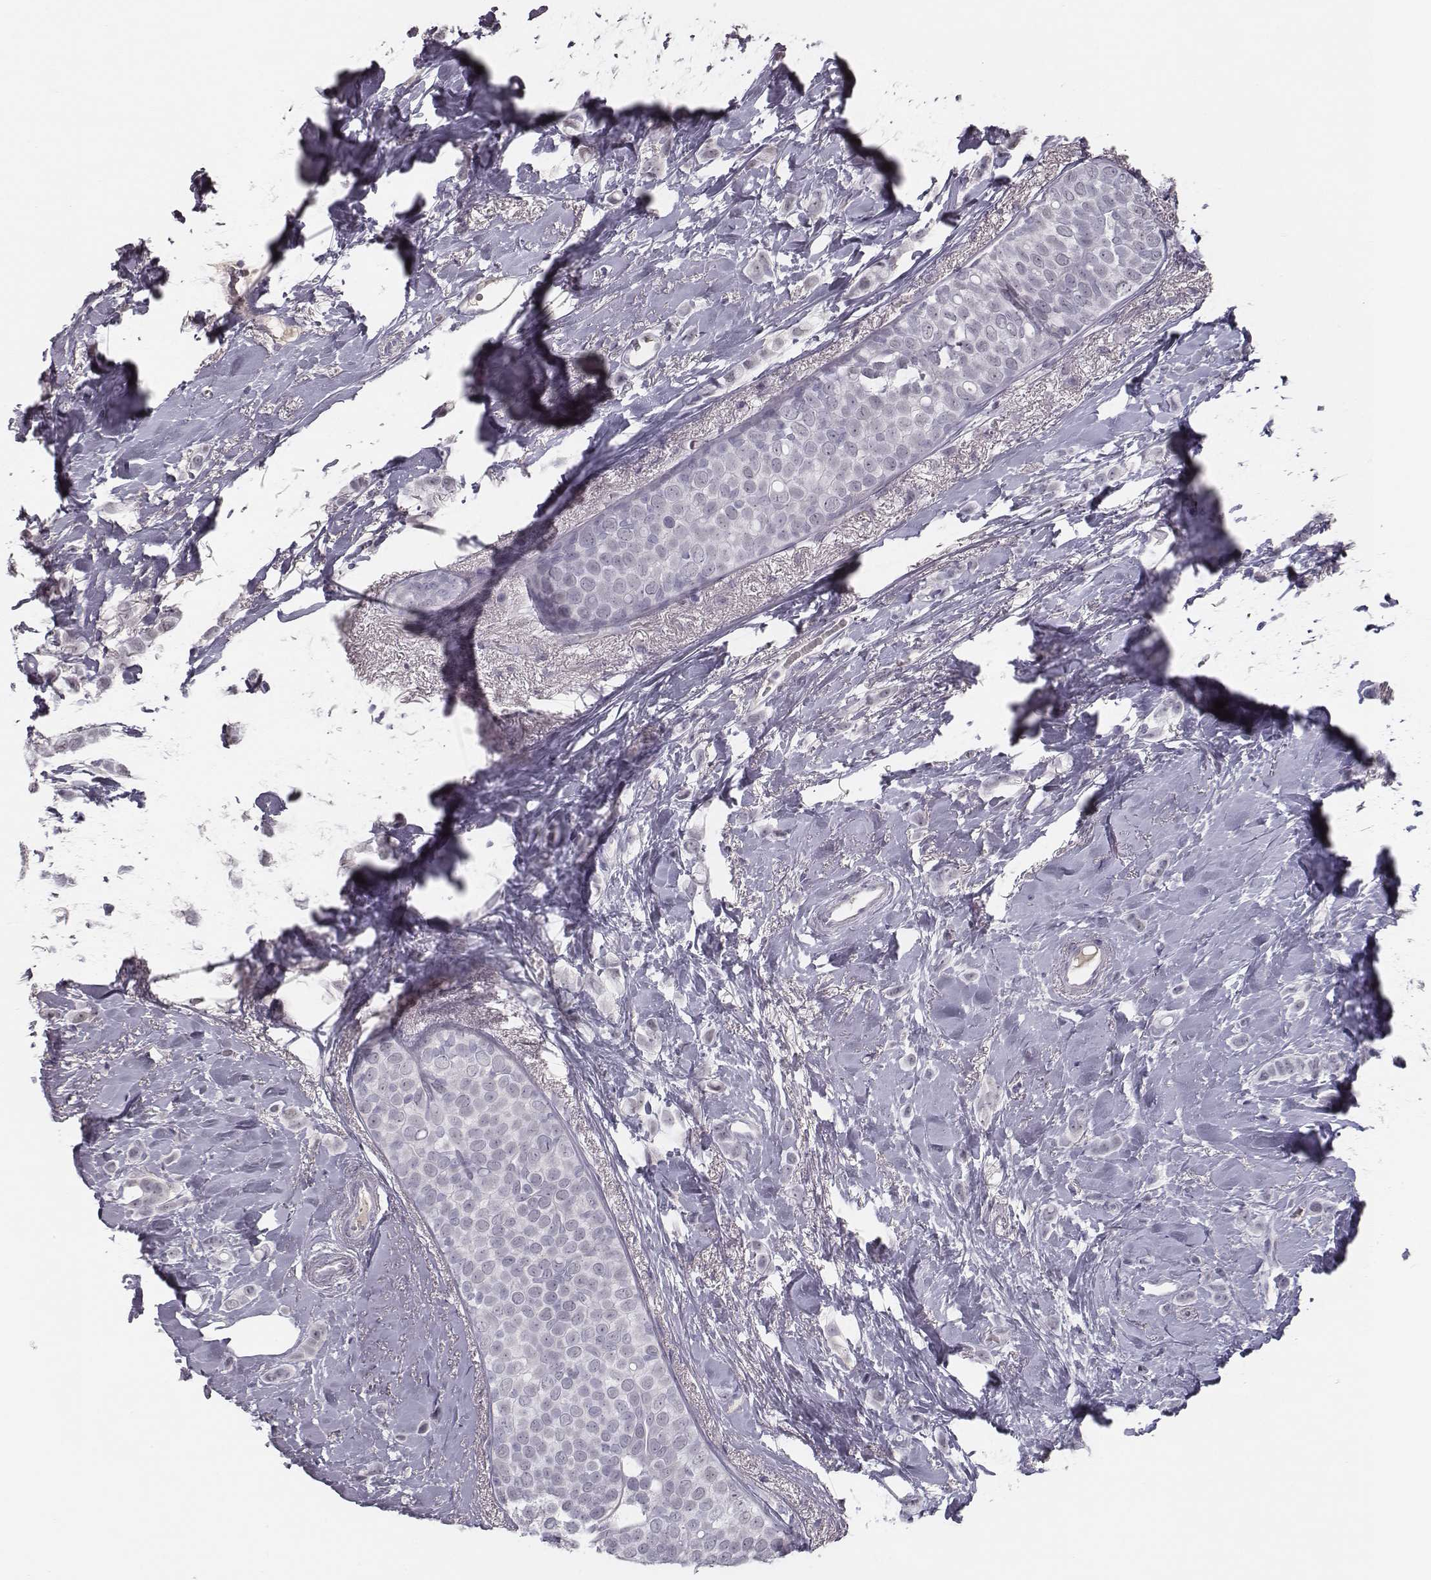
{"staining": {"intensity": "negative", "quantity": "none", "location": "none"}, "tissue": "breast cancer", "cell_type": "Tumor cells", "image_type": "cancer", "snomed": [{"axis": "morphology", "description": "Lobular carcinoma"}, {"axis": "topography", "description": "Breast"}], "caption": "IHC image of lobular carcinoma (breast) stained for a protein (brown), which displays no expression in tumor cells.", "gene": "SEPTIN14", "patient": {"sex": "female", "age": 66}}